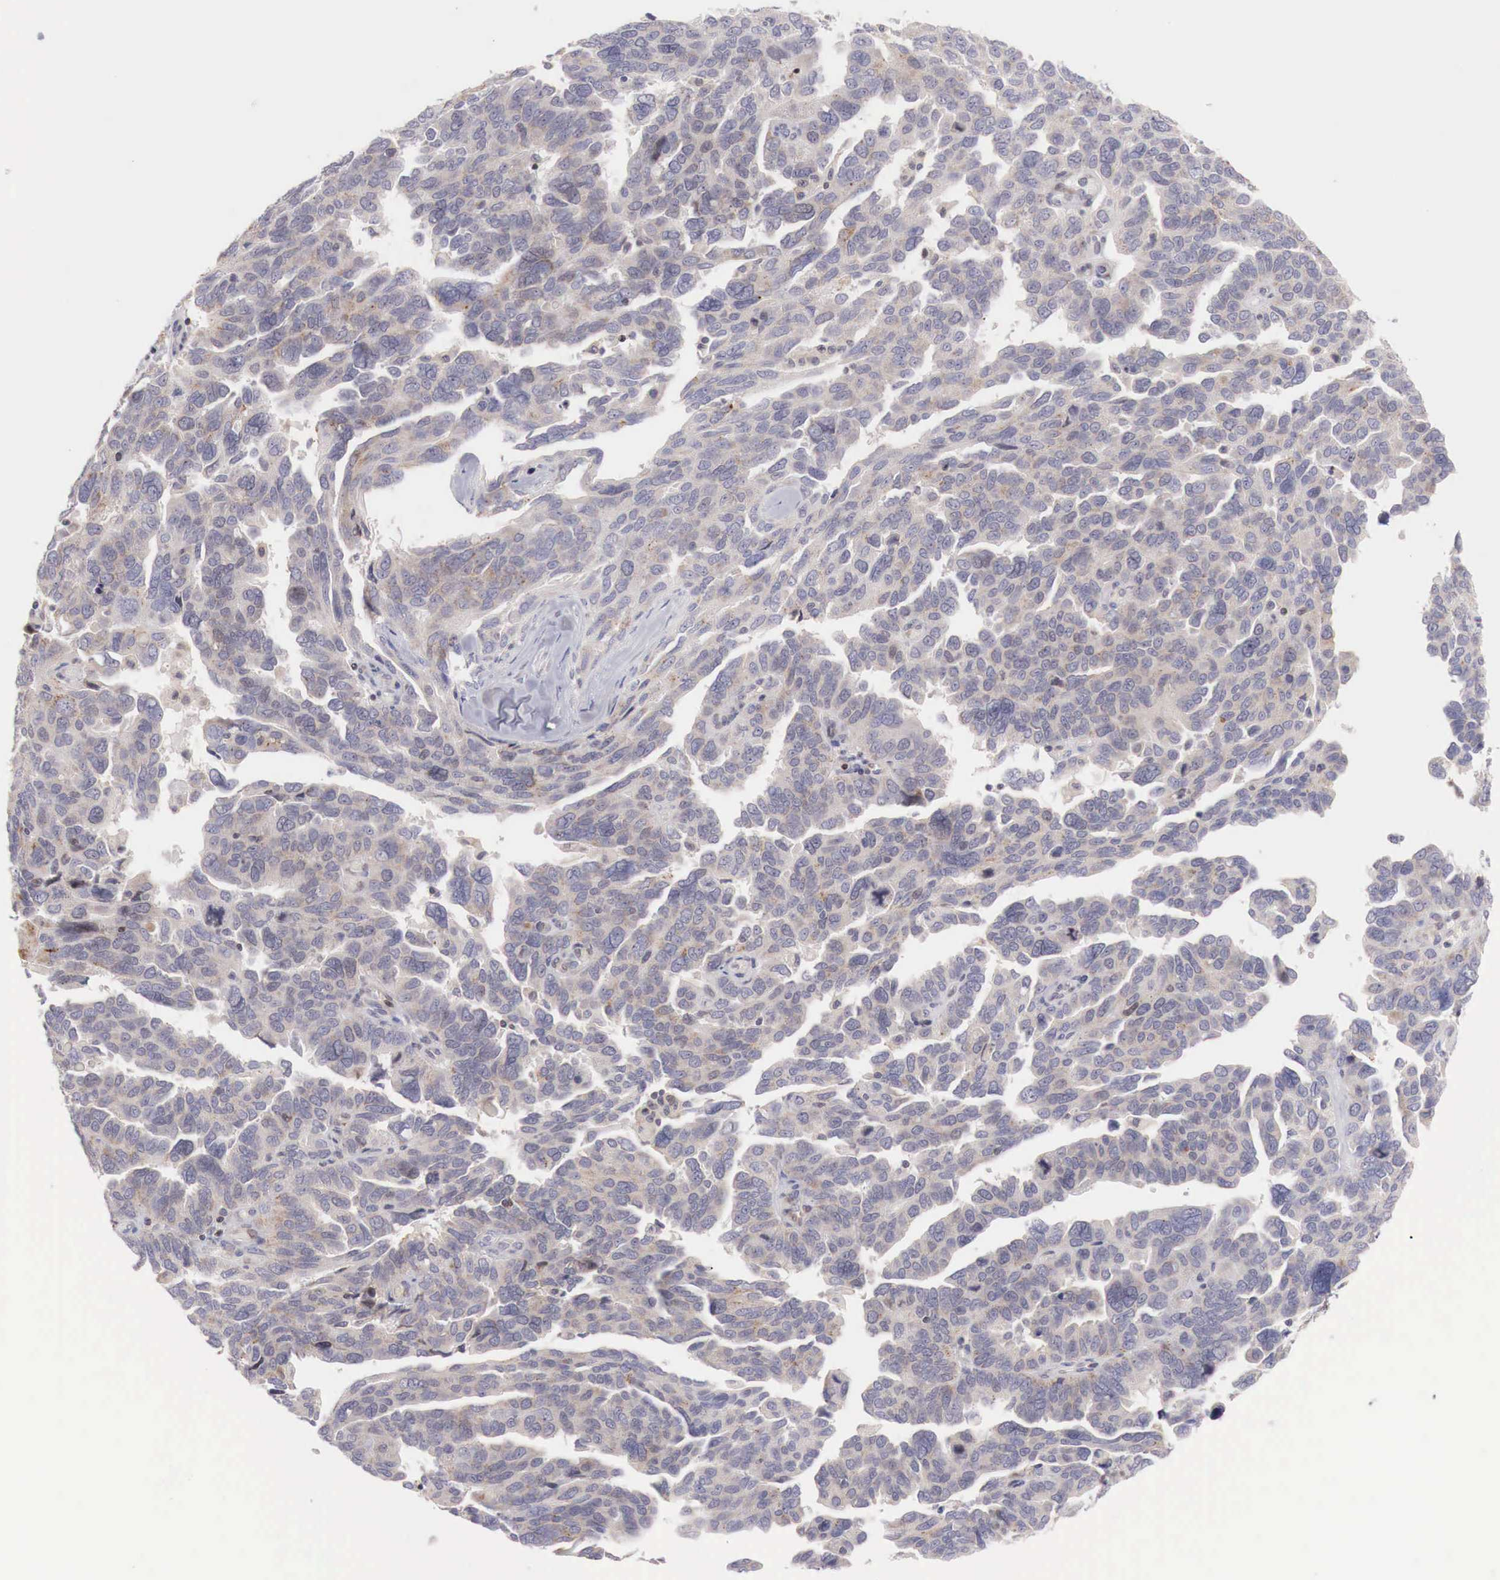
{"staining": {"intensity": "weak", "quantity": "25%-75%", "location": "none"}, "tissue": "ovarian cancer", "cell_type": "Tumor cells", "image_type": "cancer", "snomed": [{"axis": "morphology", "description": "Cystadenocarcinoma, serous, NOS"}, {"axis": "topography", "description": "Ovary"}], "caption": "Immunohistochemical staining of human serous cystadenocarcinoma (ovarian) reveals low levels of weak None positivity in approximately 25%-75% of tumor cells. Nuclei are stained in blue.", "gene": "CLCN5", "patient": {"sex": "female", "age": 64}}